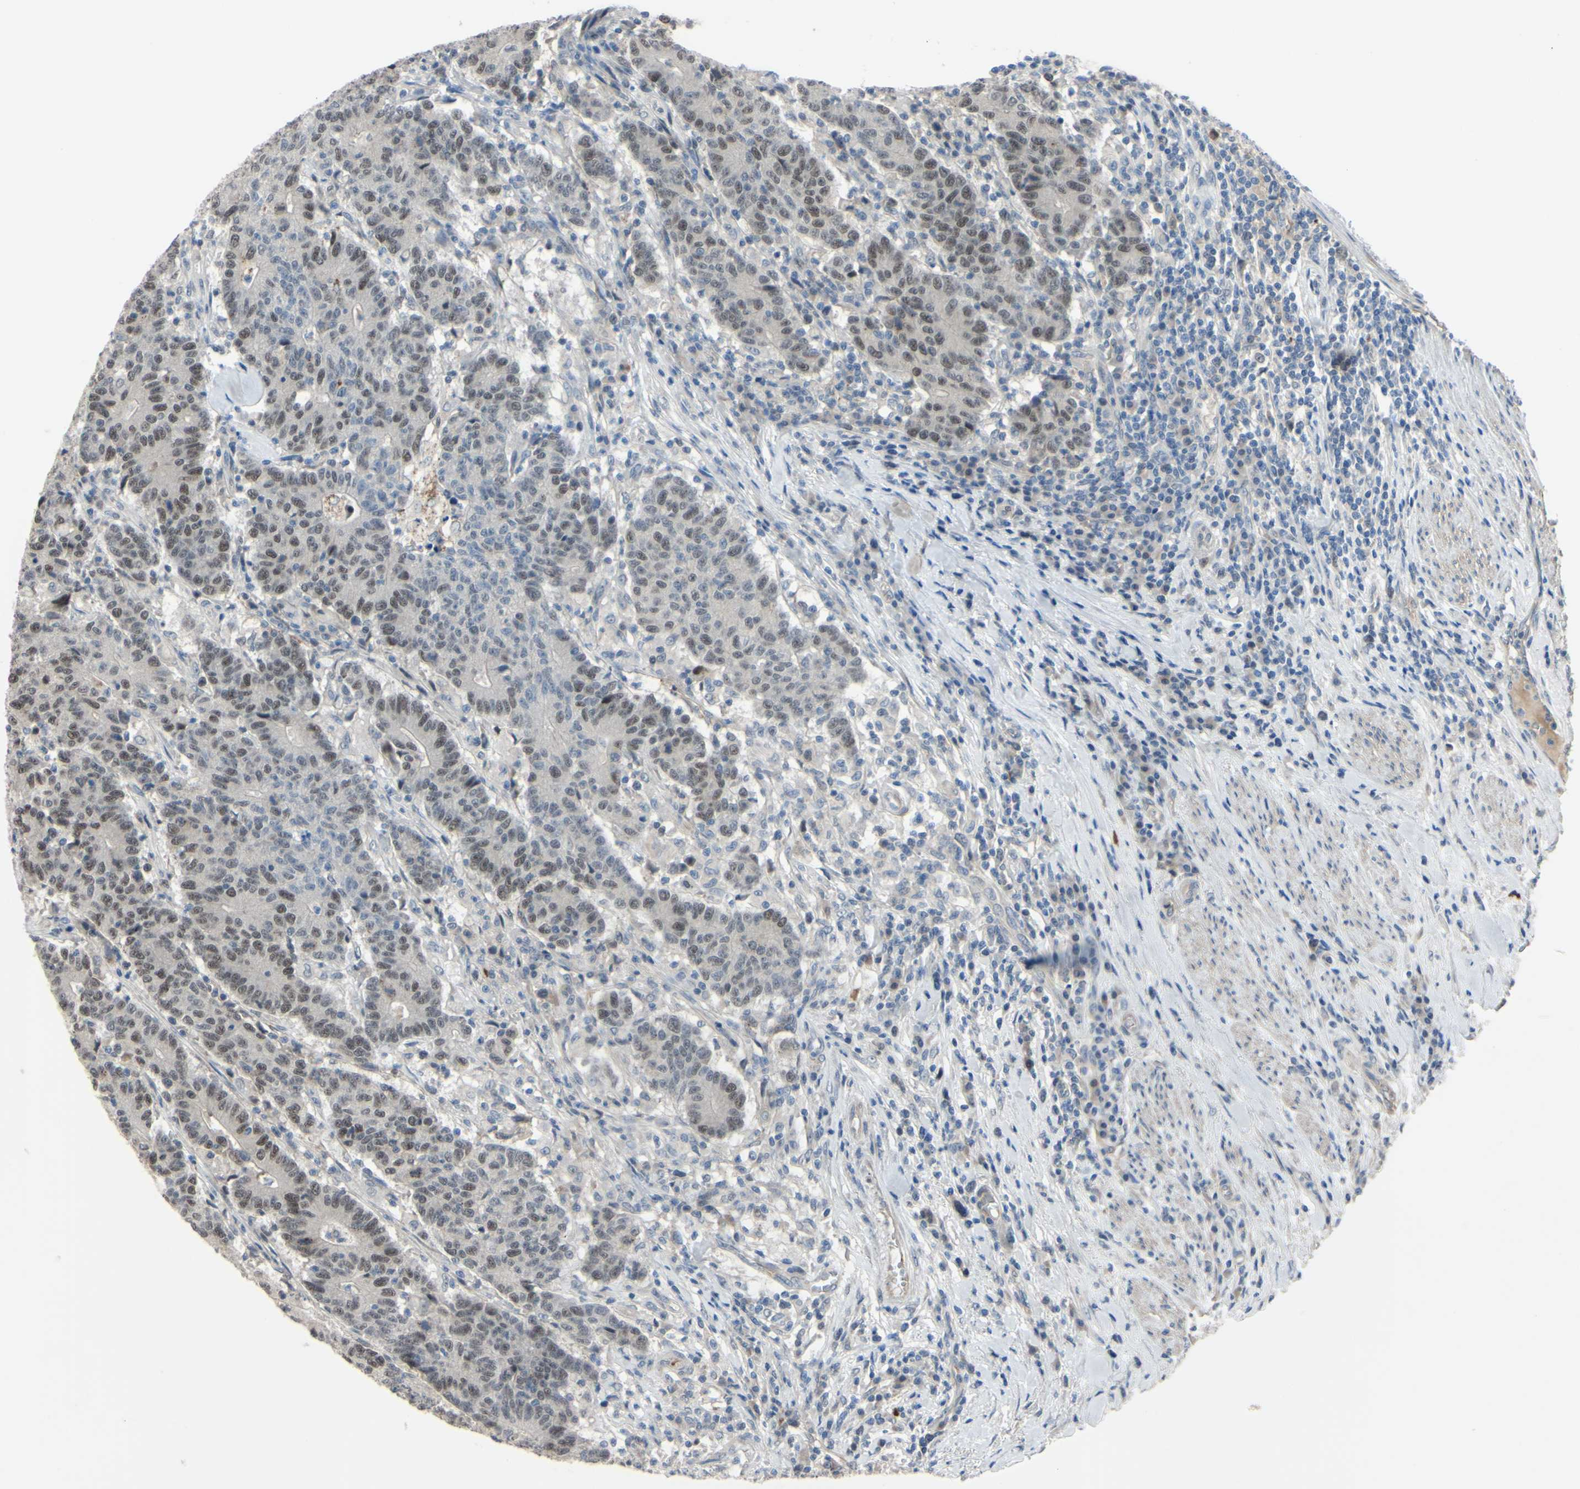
{"staining": {"intensity": "moderate", "quantity": "25%-75%", "location": "nuclear"}, "tissue": "colorectal cancer", "cell_type": "Tumor cells", "image_type": "cancer", "snomed": [{"axis": "morphology", "description": "Normal tissue, NOS"}, {"axis": "morphology", "description": "Adenocarcinoma, NOS"}, {"axis": "topography", "description": "Colon"}], "caption": "Colorectal cancer (adenocarcinoma) was stained to show a protein in brown. There is medium levels of moderate nuclear expression in approximately 25%-75% of tumor cells.", "gene": "LHX9", "patient": {"sex": "female", "age": 75}}